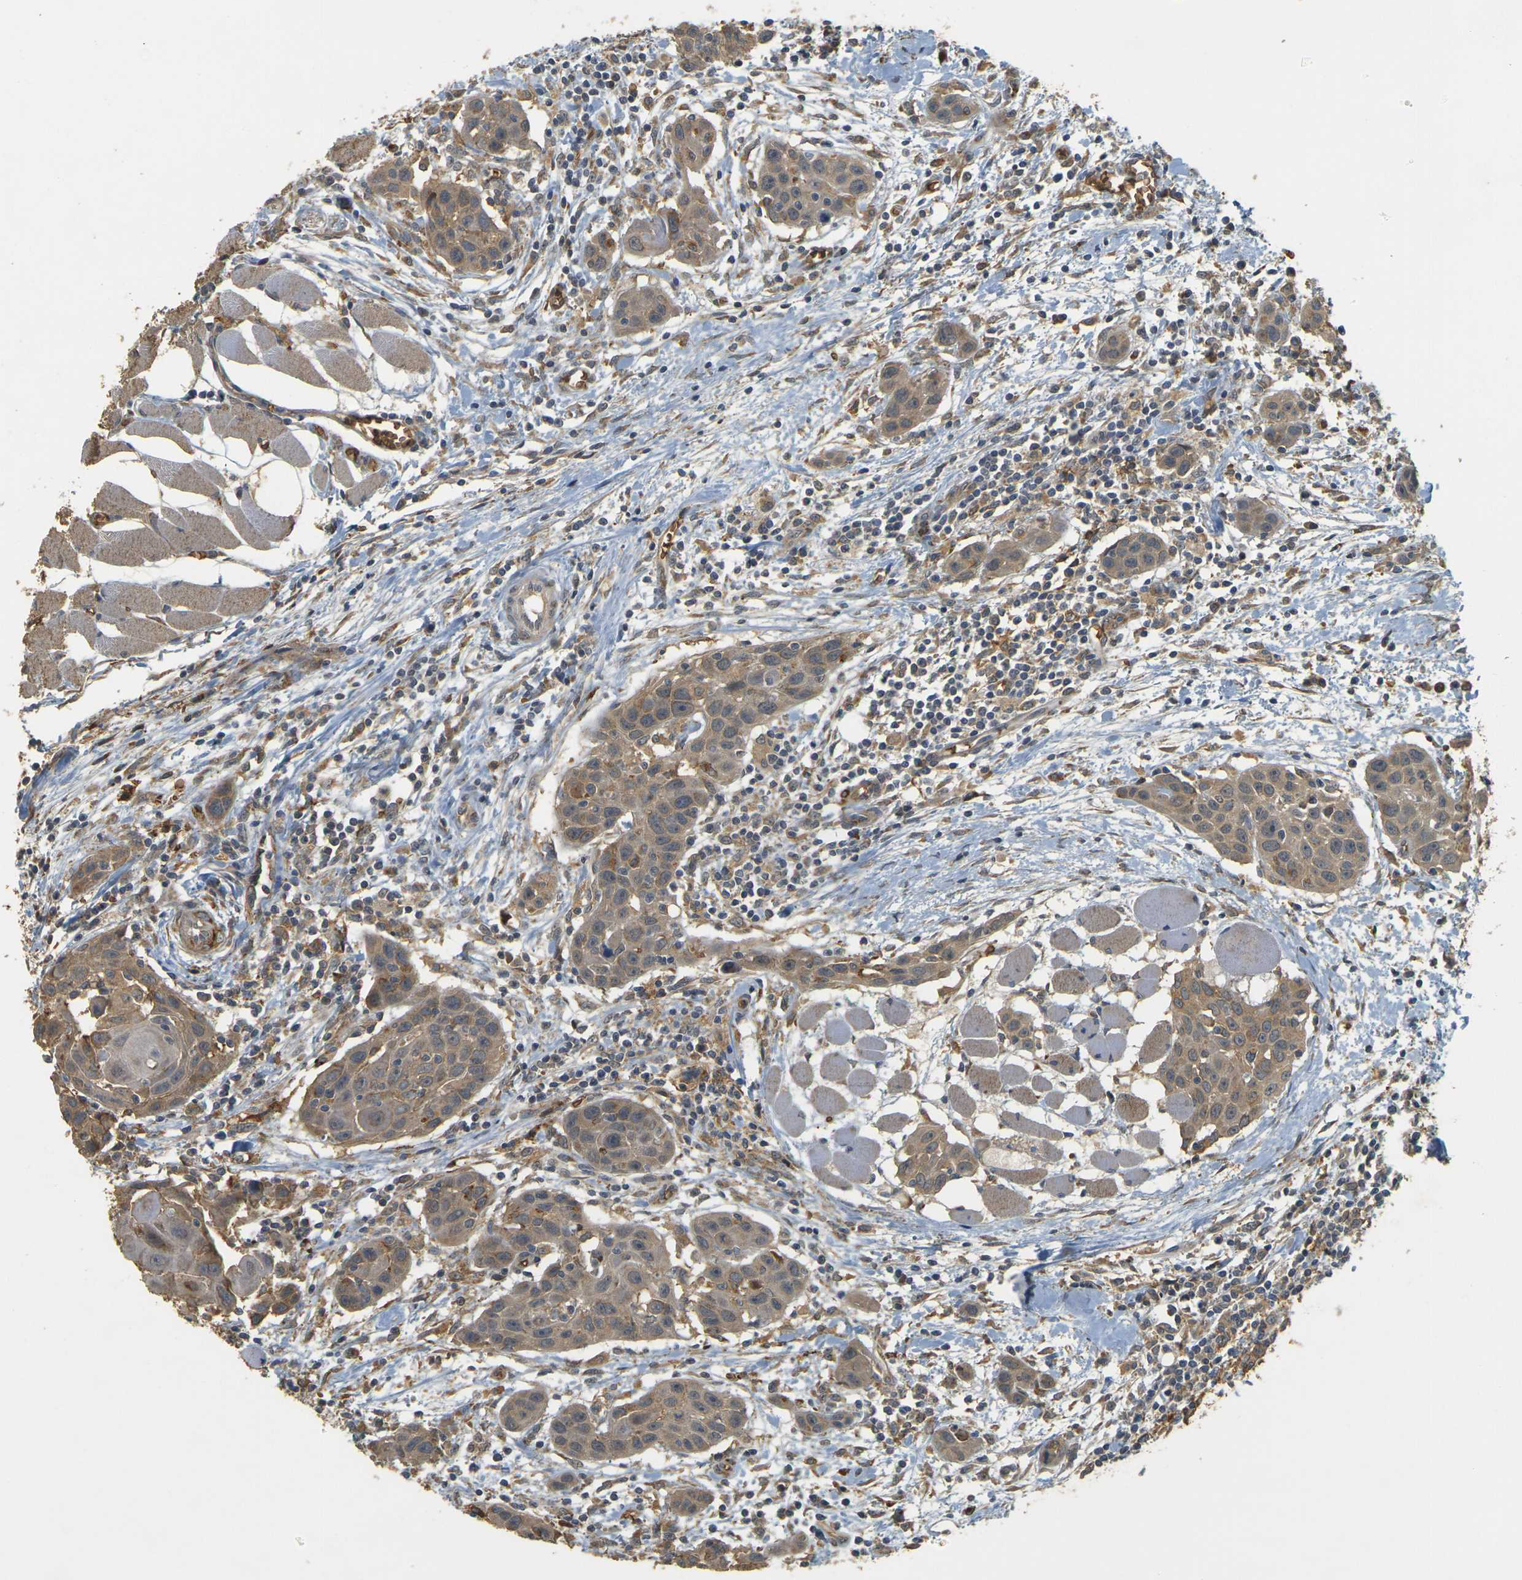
{"staining": {"intensity": "weak", "quantity": ">75%", "location": "cytoplasmic/membranous"}, "tissue": "head and neck cancer", "cell_type": "Tumor cells", "image_type": "cancer", "snomed": [{"axis": "morphology", "description": "Squamous cell carcinoma, NOS"}, {"axis": "topography", "description": "Oral tissue"}, {"axis": "topography", "description": "Head-Neck"}], "caption": "IHC of human head and neck cancer shows low levels of weak cytoplasmic/membranous positivity in approximately >75% of tumor cells. Using DAB (brown) and hematoxylin (blue) stains, captured at high magnification using brightfield microscopy.", "gene": "MEGF9", "patient": {"sex": "female", "age": 50}}